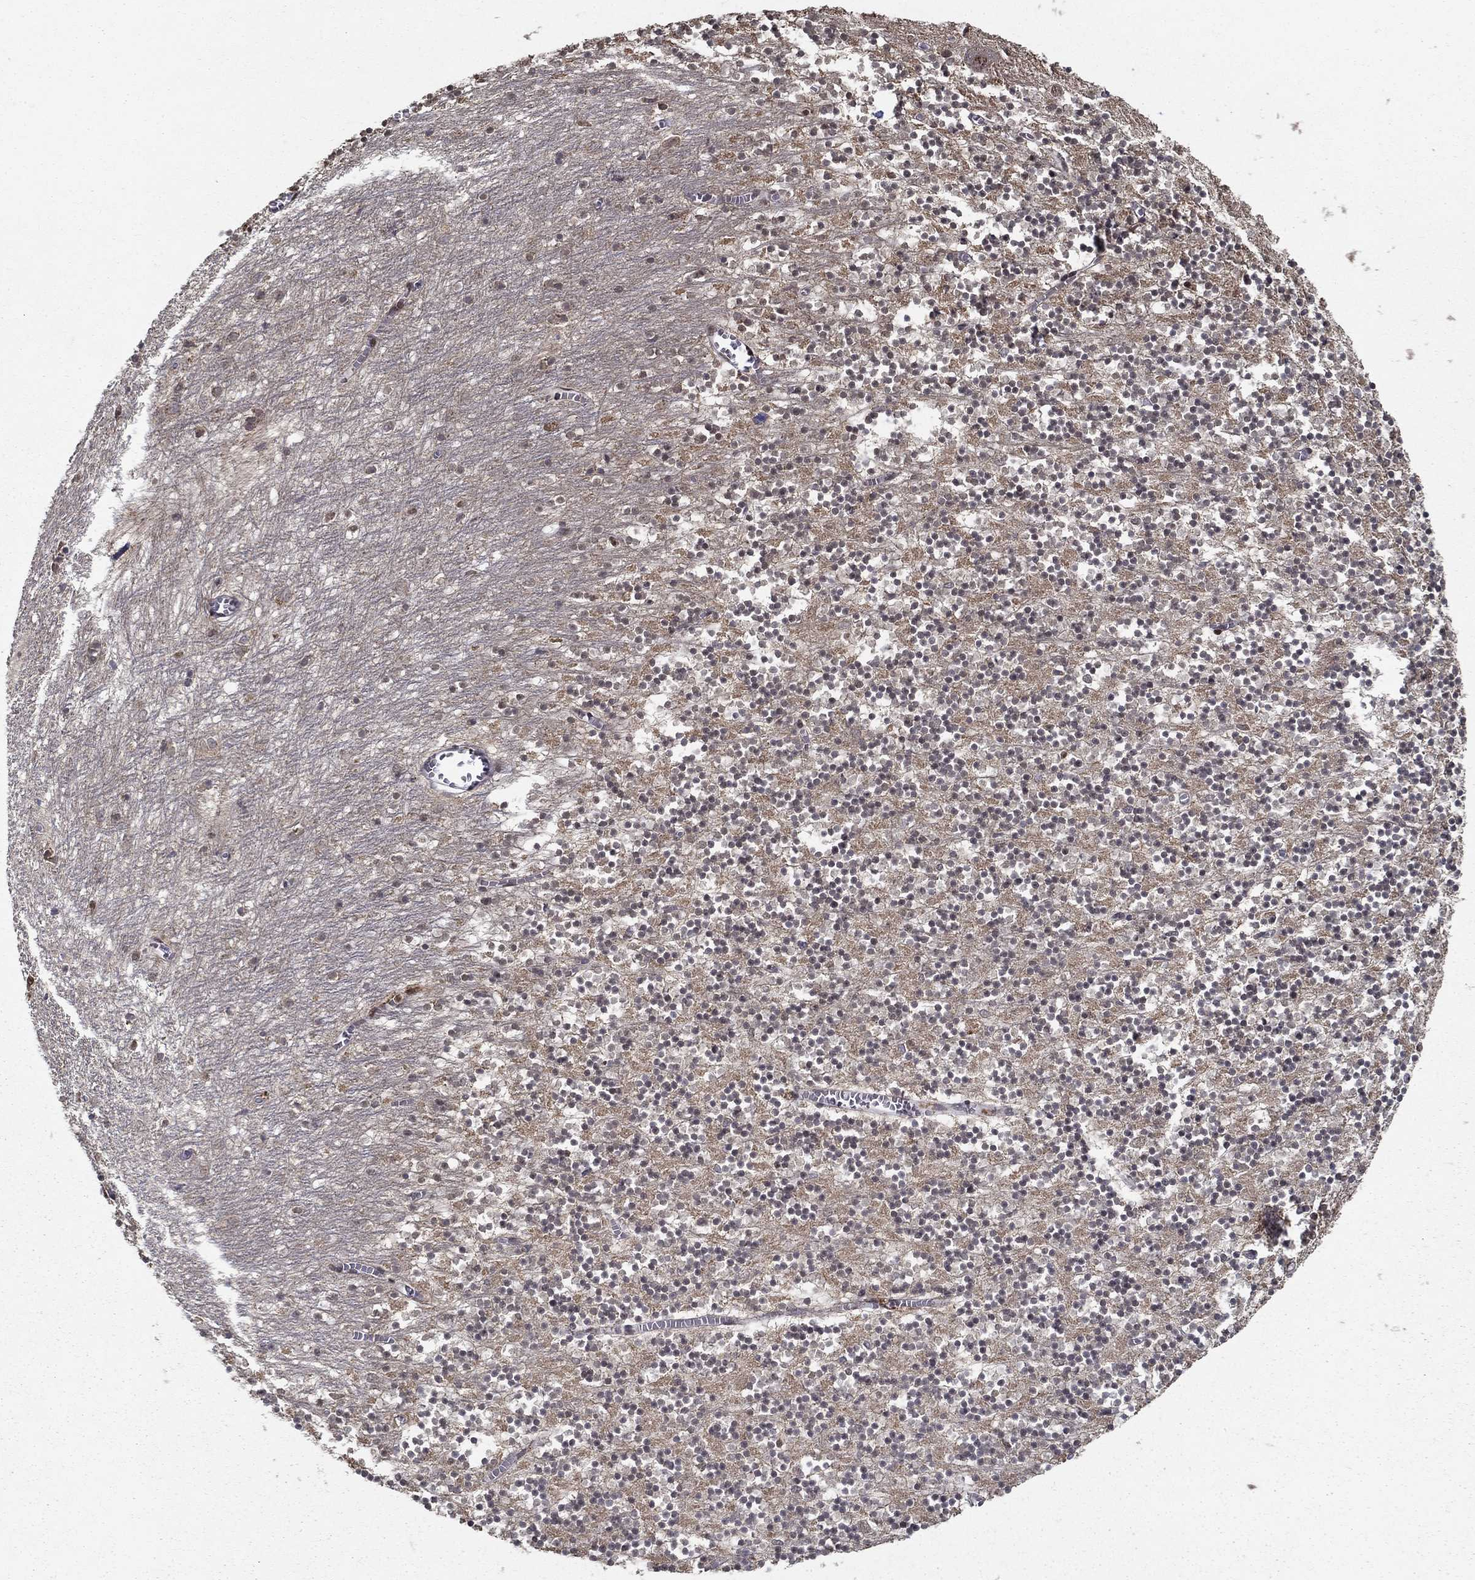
{"staining": {"intensity": "moderate", "quantity": "<25%", "location": "nuclear"}, "tissue": "cerebellum", "cell_type": "Cells in granular layer", "image_type": "normal", "snomed": [{"axis": "morphology", "description": "Normal tissue, NOS"}, {"axis": "topography", "description": "Cerebellum"}], "caption": "About <25% of cells in granular layer in unremarkable human cerebellum exhibit moderate nuclear protein expression as visualized by brown immunohistochemical staining.", "gene": "CDCA7L", "patient": {"sex": "female", "age": 64}}